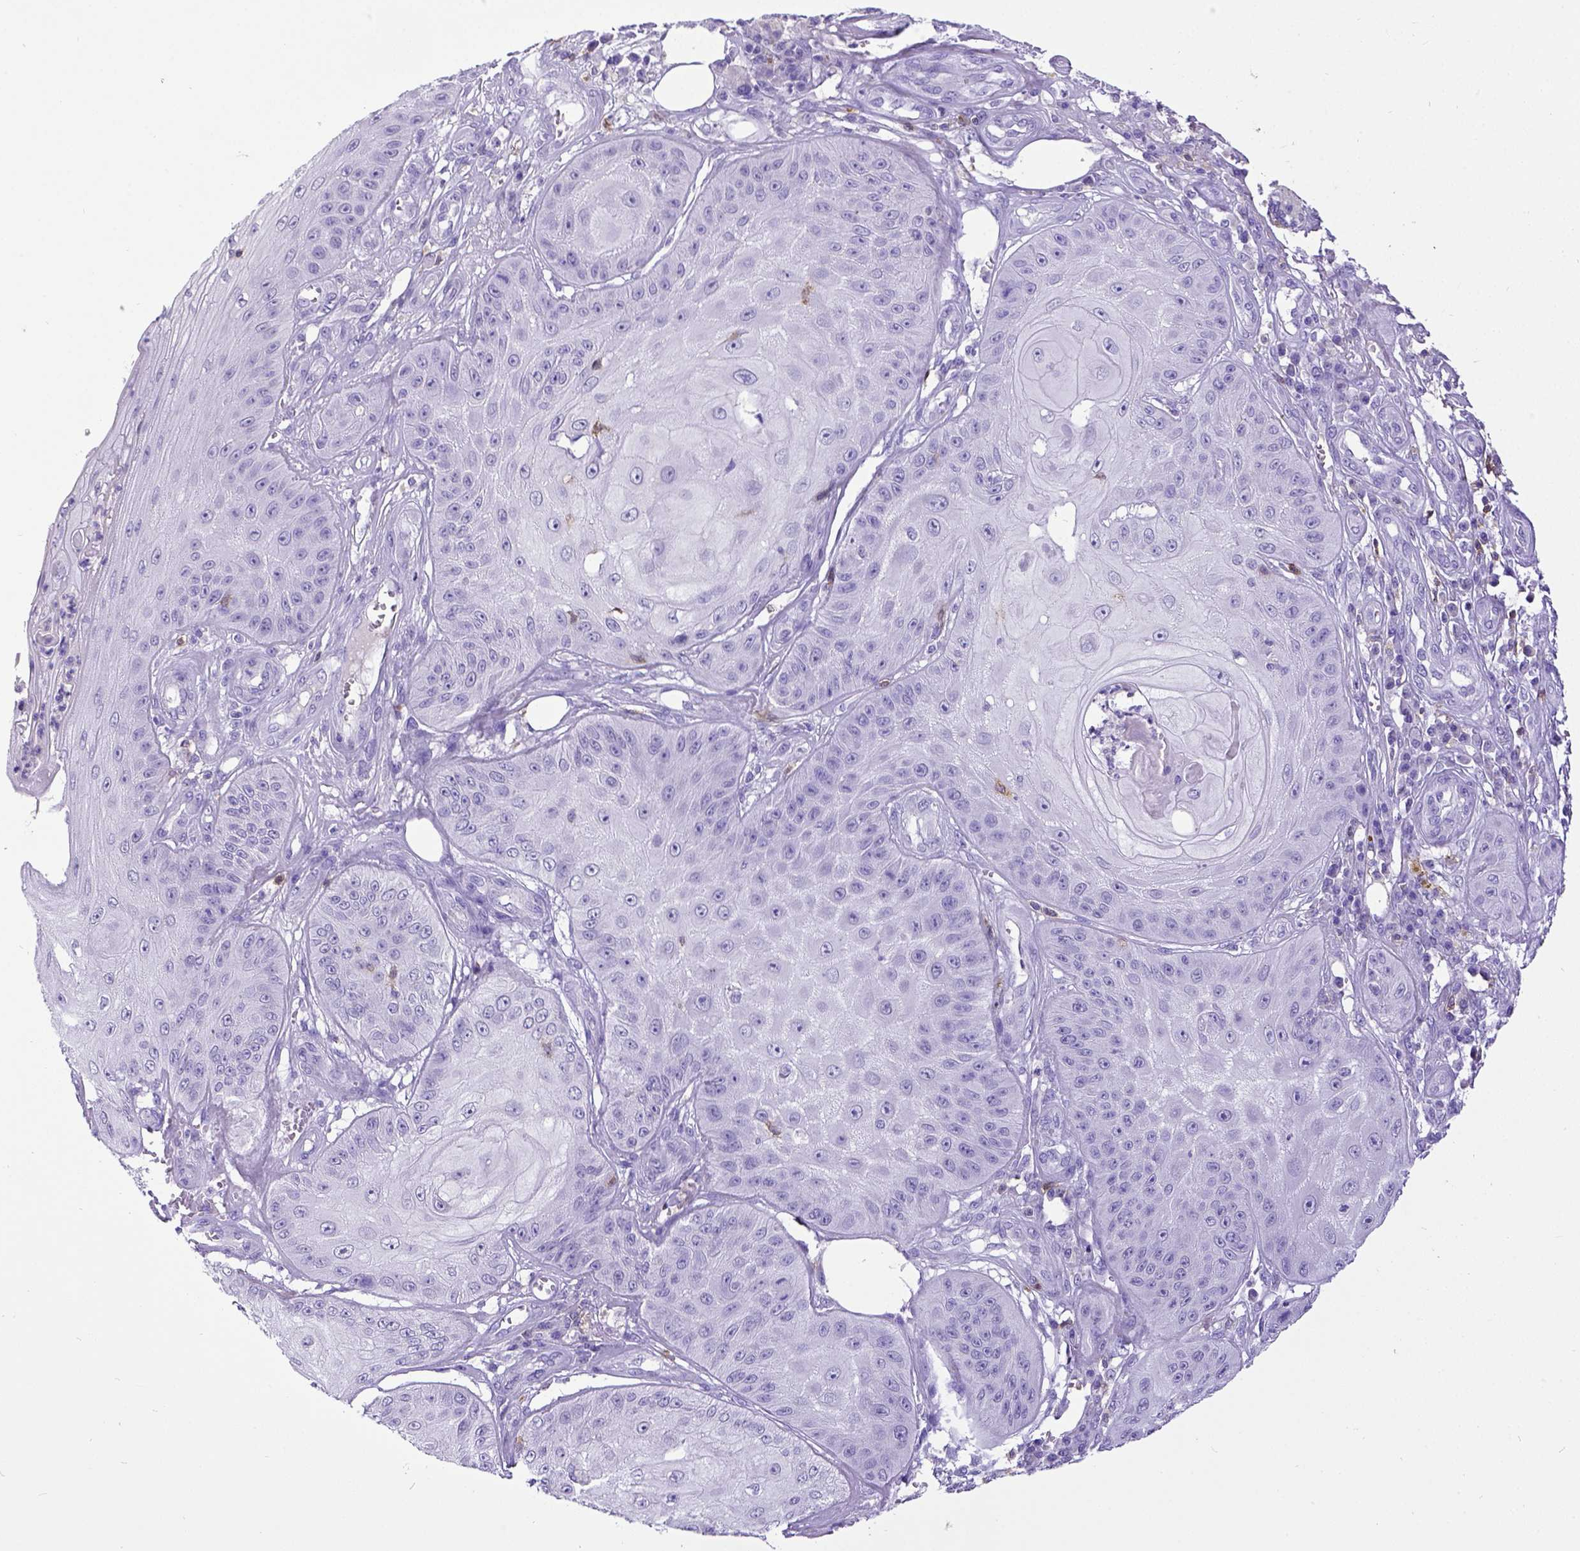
{"staining": {"intensity": "negative", "quantity": "none", "location": "none"}, "tissue": "skin cancer", "cell_type": "Tumor cells", "image_type": "cancer", "snomed": [{"axis": "morphology", "description": "Squamous cell carcinoma, NOS"}, {"axis": "topography", "description": "Skin"}], "caption": "The micrograph reveals no staining of tumor cells in skin cancer (squamous cell carcinoma). (IHC, brightfield microscopy, high magnification).", "gene": "CD3E", "patient": {"sex": "male", "age": 70}}